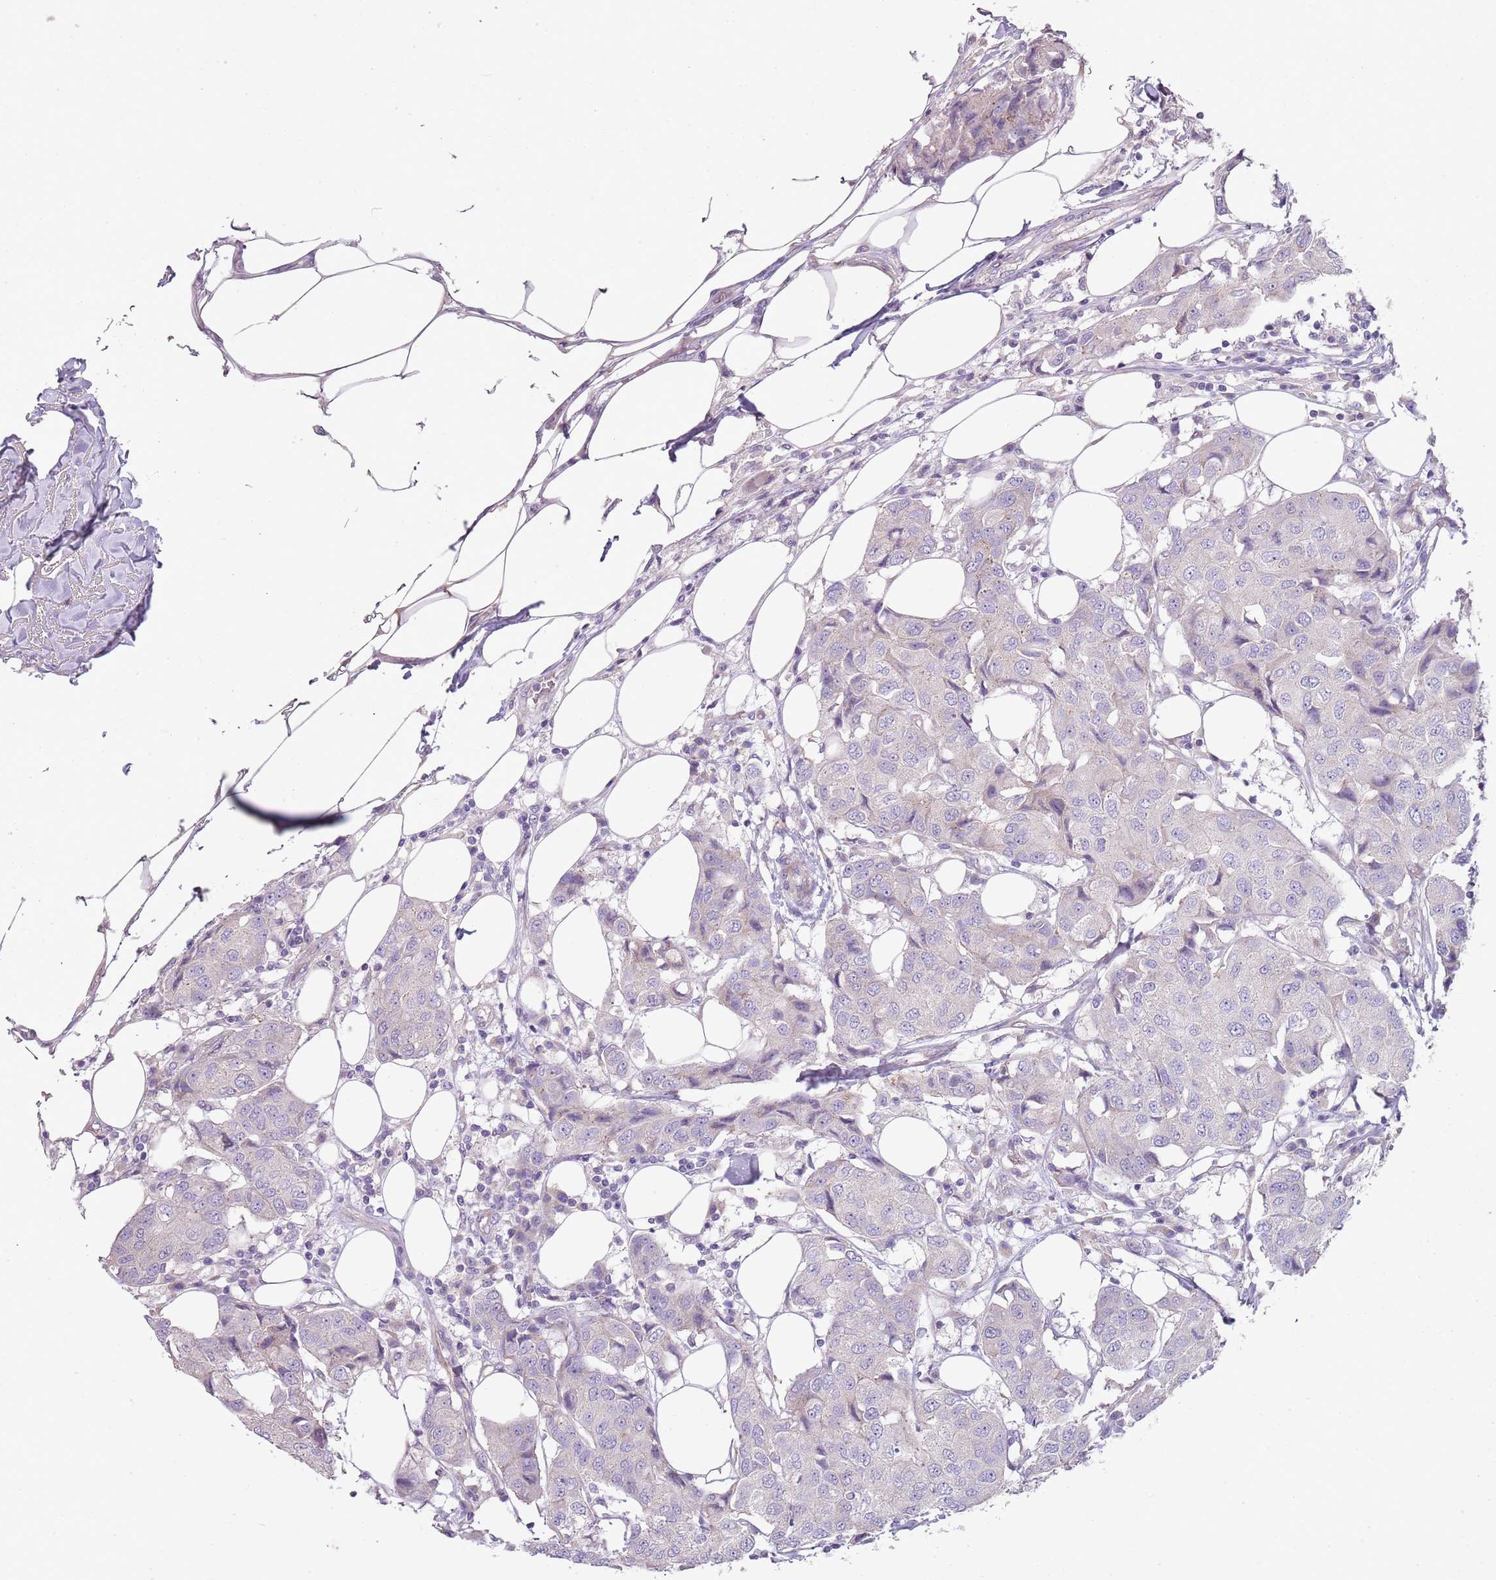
{"staining": {"intensity": "negative", "quantity": "none", "location": "none"}, "tissue": "breast cancer", "cell_type": "Tumor cells", "image_type": "cancer", "snomed": [{"axis": "morphology", "description": "Duct carcinoma"}, {"axis": "topography", "description": "Breast"}], "caption": "The histopathology image demonstrates no staining of tumor cells in breast cancer (intraductal carcinoma). The staining was performed using DAB (3,3'-diaminobenzidine) to visualize the protein expression in brown, while the nuclei were stained in blue with hematoxylin (Magnification: 20x).", "gene": "ZNF583", "patient": {"sex": "female", "age": 80}}